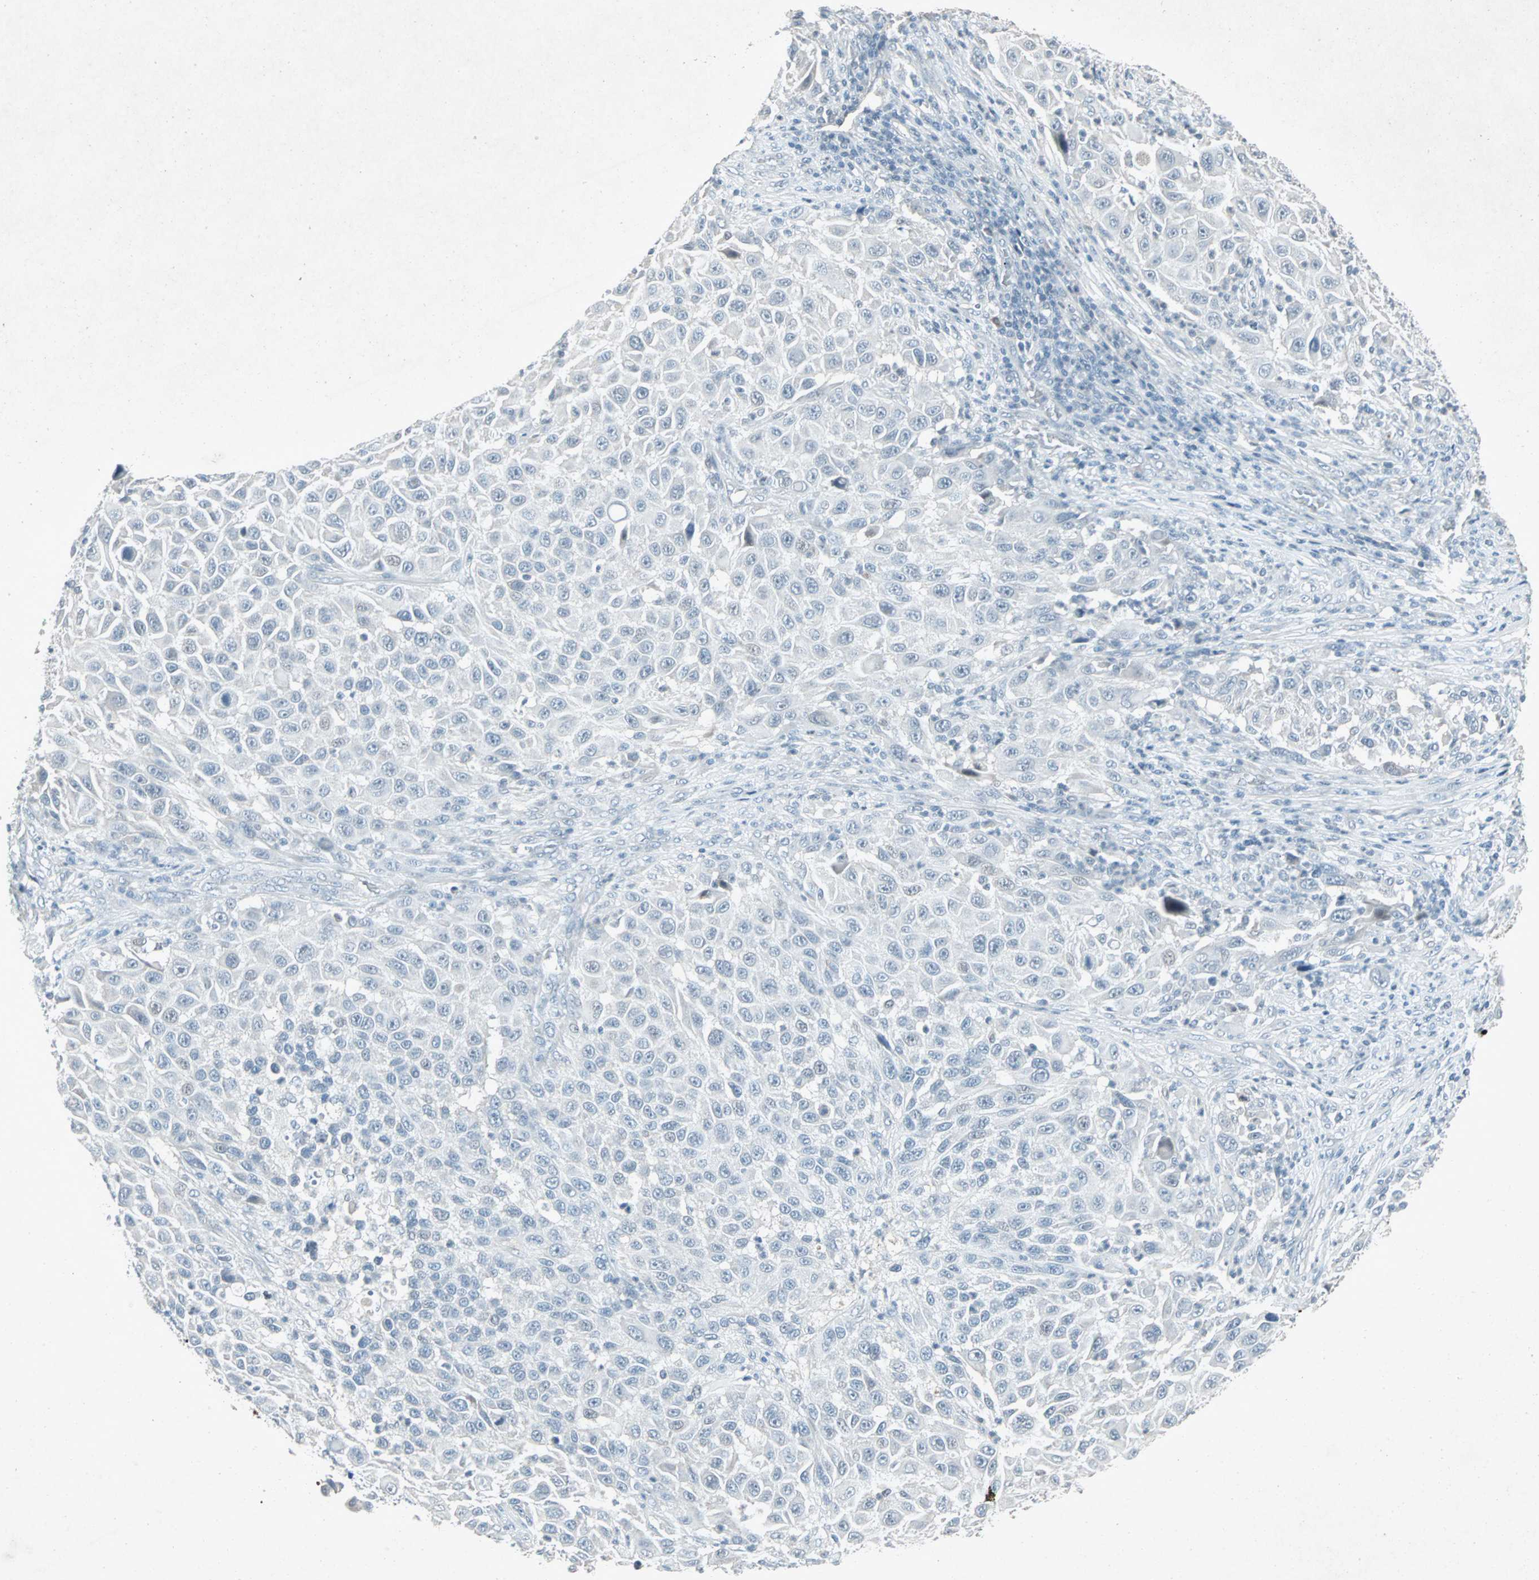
{"staining": {"intensity": "negative", "quantity": "none", "location": "none"}, "tissue": "melanoma", "cell_type": "Tumor cells", "image_type": "cancer", "snomed": [{"axis": "morphology", "description": "Malignant melanoma, Metastatic site"}, {"axis": "topography", "description": "Lymph node"}], "caption": "High magnification brightfield microscopy of malignant melanoma (metastatic site) stained with DAB (3,3'-diaminobenzidine) (brown) and counterstained with hematoxylin (blue): tumor cells show no significant expression.", "gene": "LANCL3", "patient": {"sex": "male", "age": 61}}